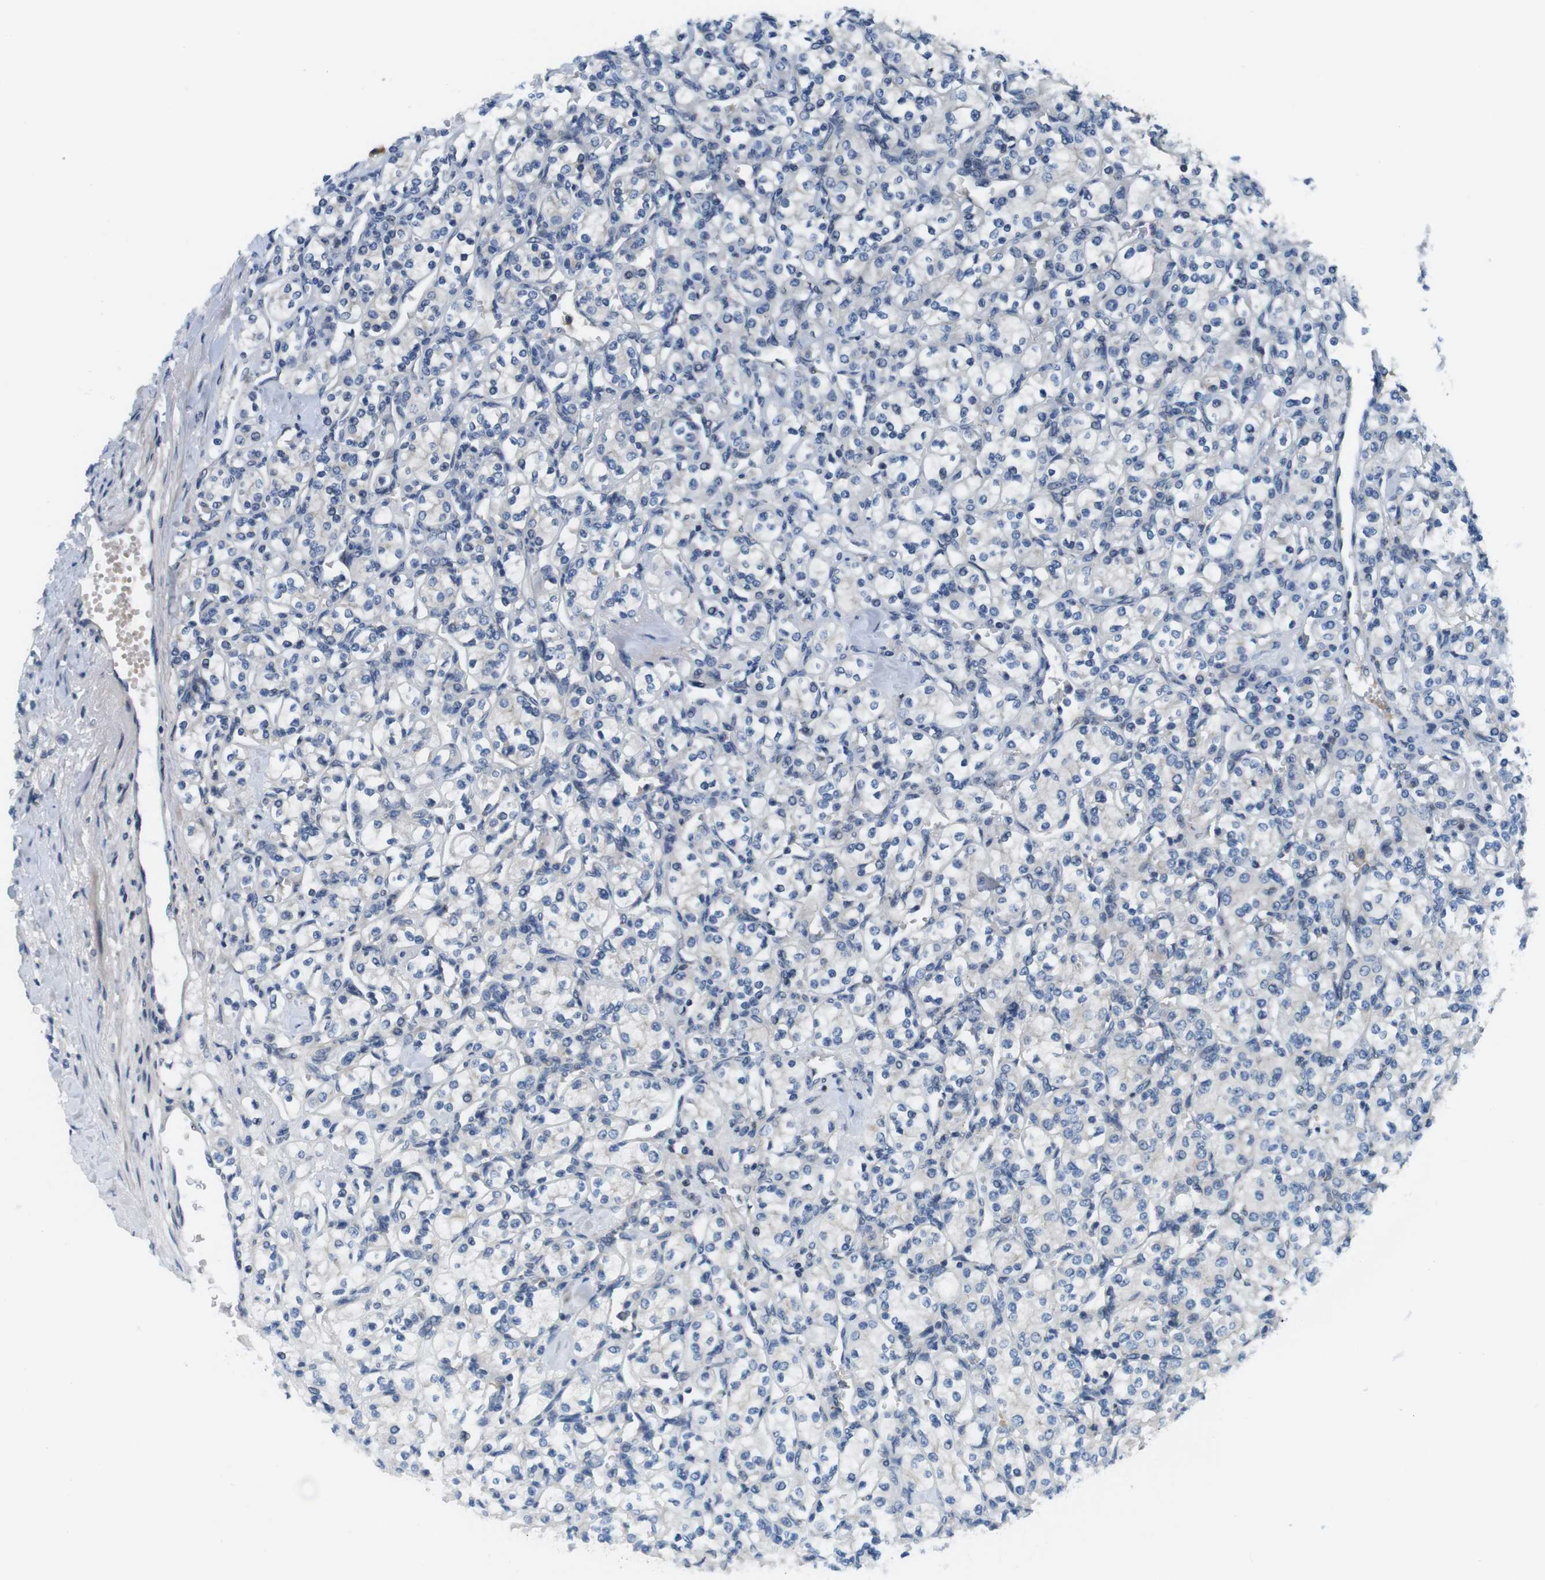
{"staining": {"intensity": "negative", "quantity": "none", "location": "none"}, "tissue": "renal cancer", "cell_type": "Tumor cells", "image_type": "cancer", "snomed": [{"axis": "morphology", "description": "Adenocarcinoma, NOS"}, {"axis": "topography", "description": "Kidney"}], "caption": "High magnification brightfield microscopy of adenocarcinoma (renal) stained with DAB (3,3'-diaminobenzidine) (brown) and counterstained with hematoxylin (blue): tumor cells show no significant staining. (IHC, brightfield microscopy, high magnification).", "gene": "ZDHHC3", "patient": {"sex": "male", "age": 77}}